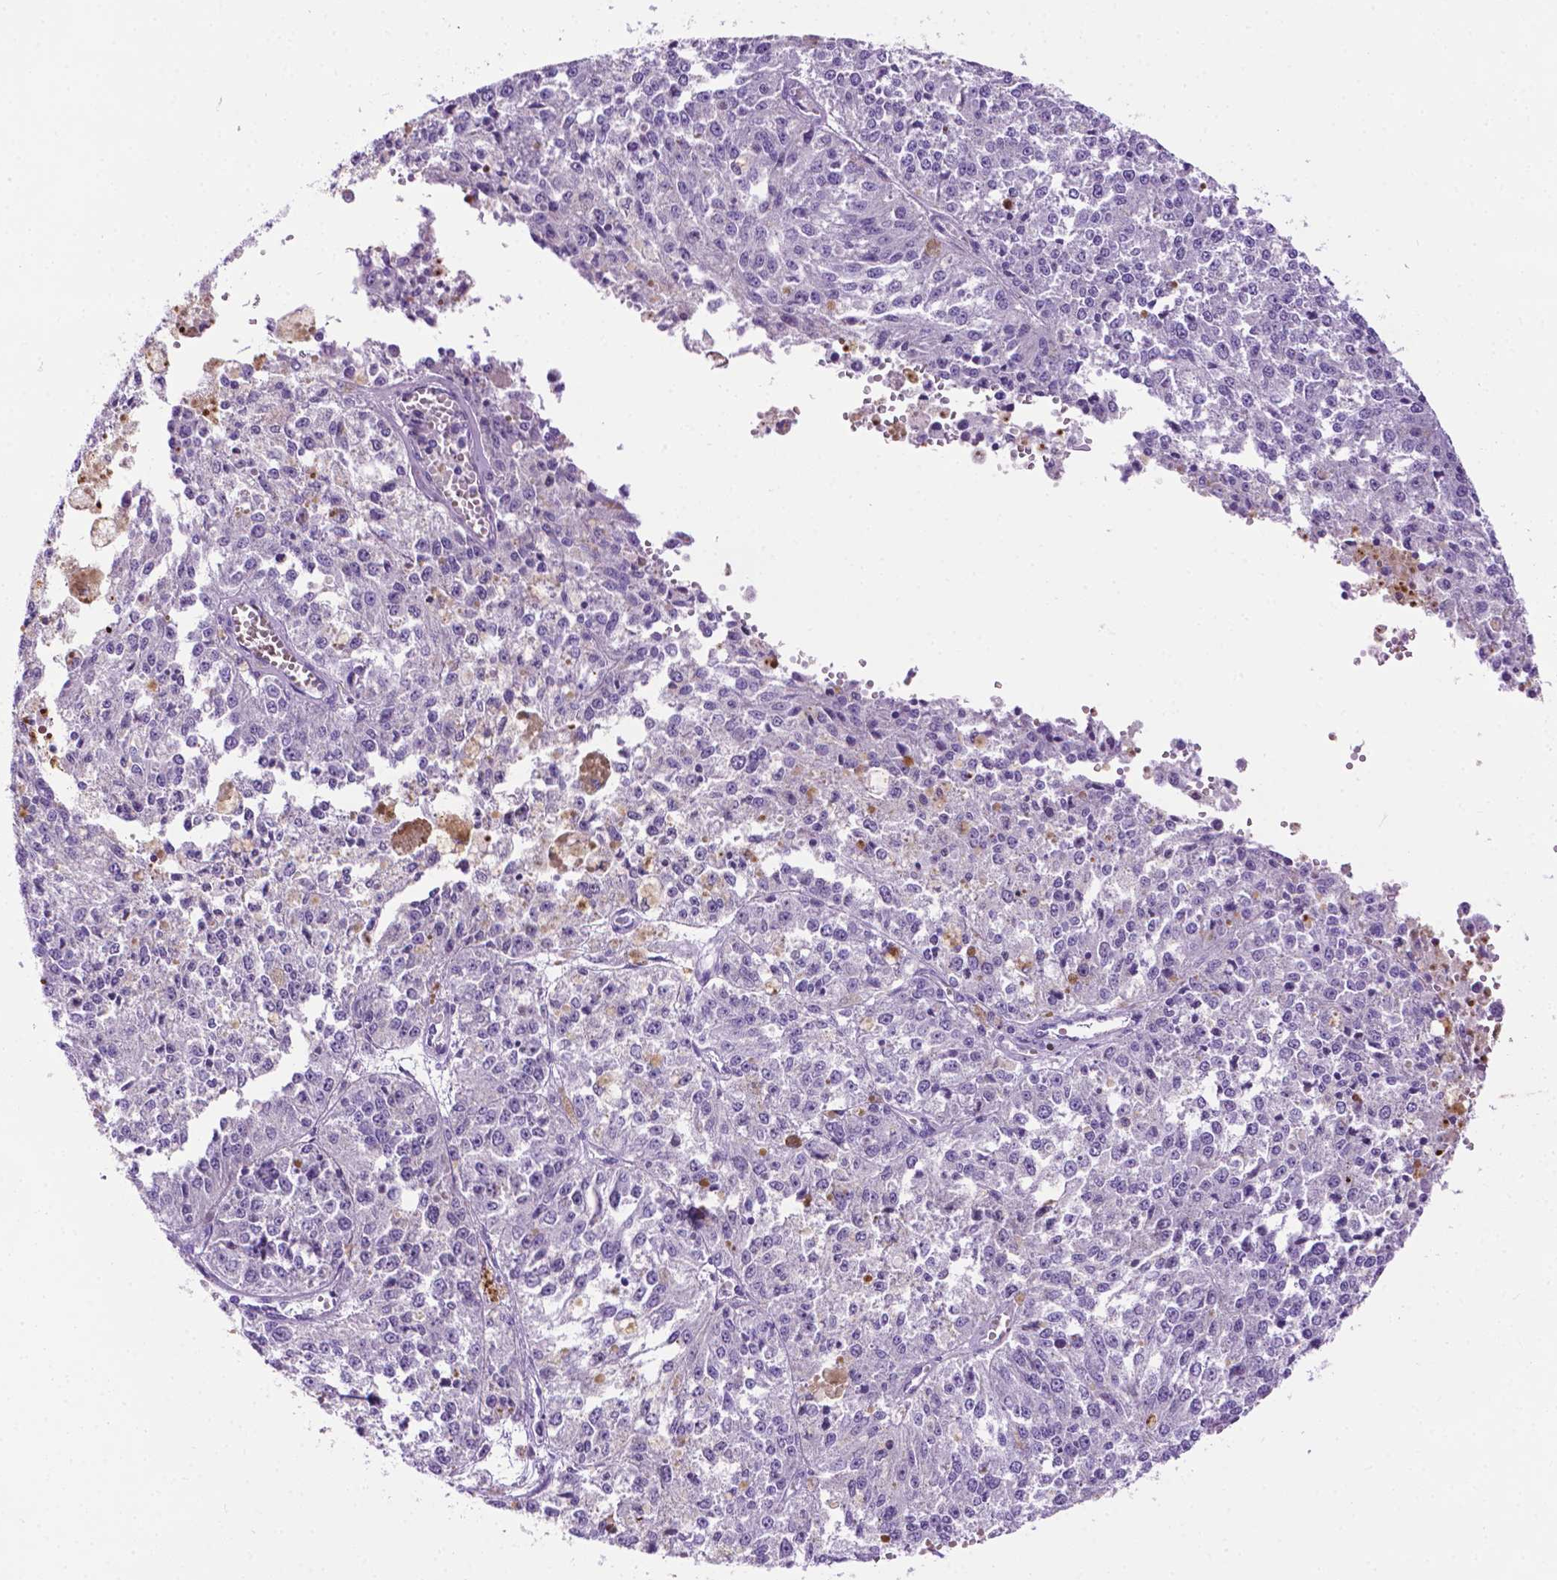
{"staining": {"intensity": "negative", "quantity": "none", "location": "none"}, "tissue": "melanoma", "cell_type": "Tumor cells", "image_type": "cancer", "snomed": [{"axis": "morphology", "description": "Malignant melanoma, Metastatic site"}, {"axis": "topography", "description": "Lymph node"}], "caption": "Malignant melanoma (metastatic site) stained for a protein using IHC demonstrates no staining tumor cells.", "gene": "MMP27", "patient": {"sex": "female", "age": 64}}